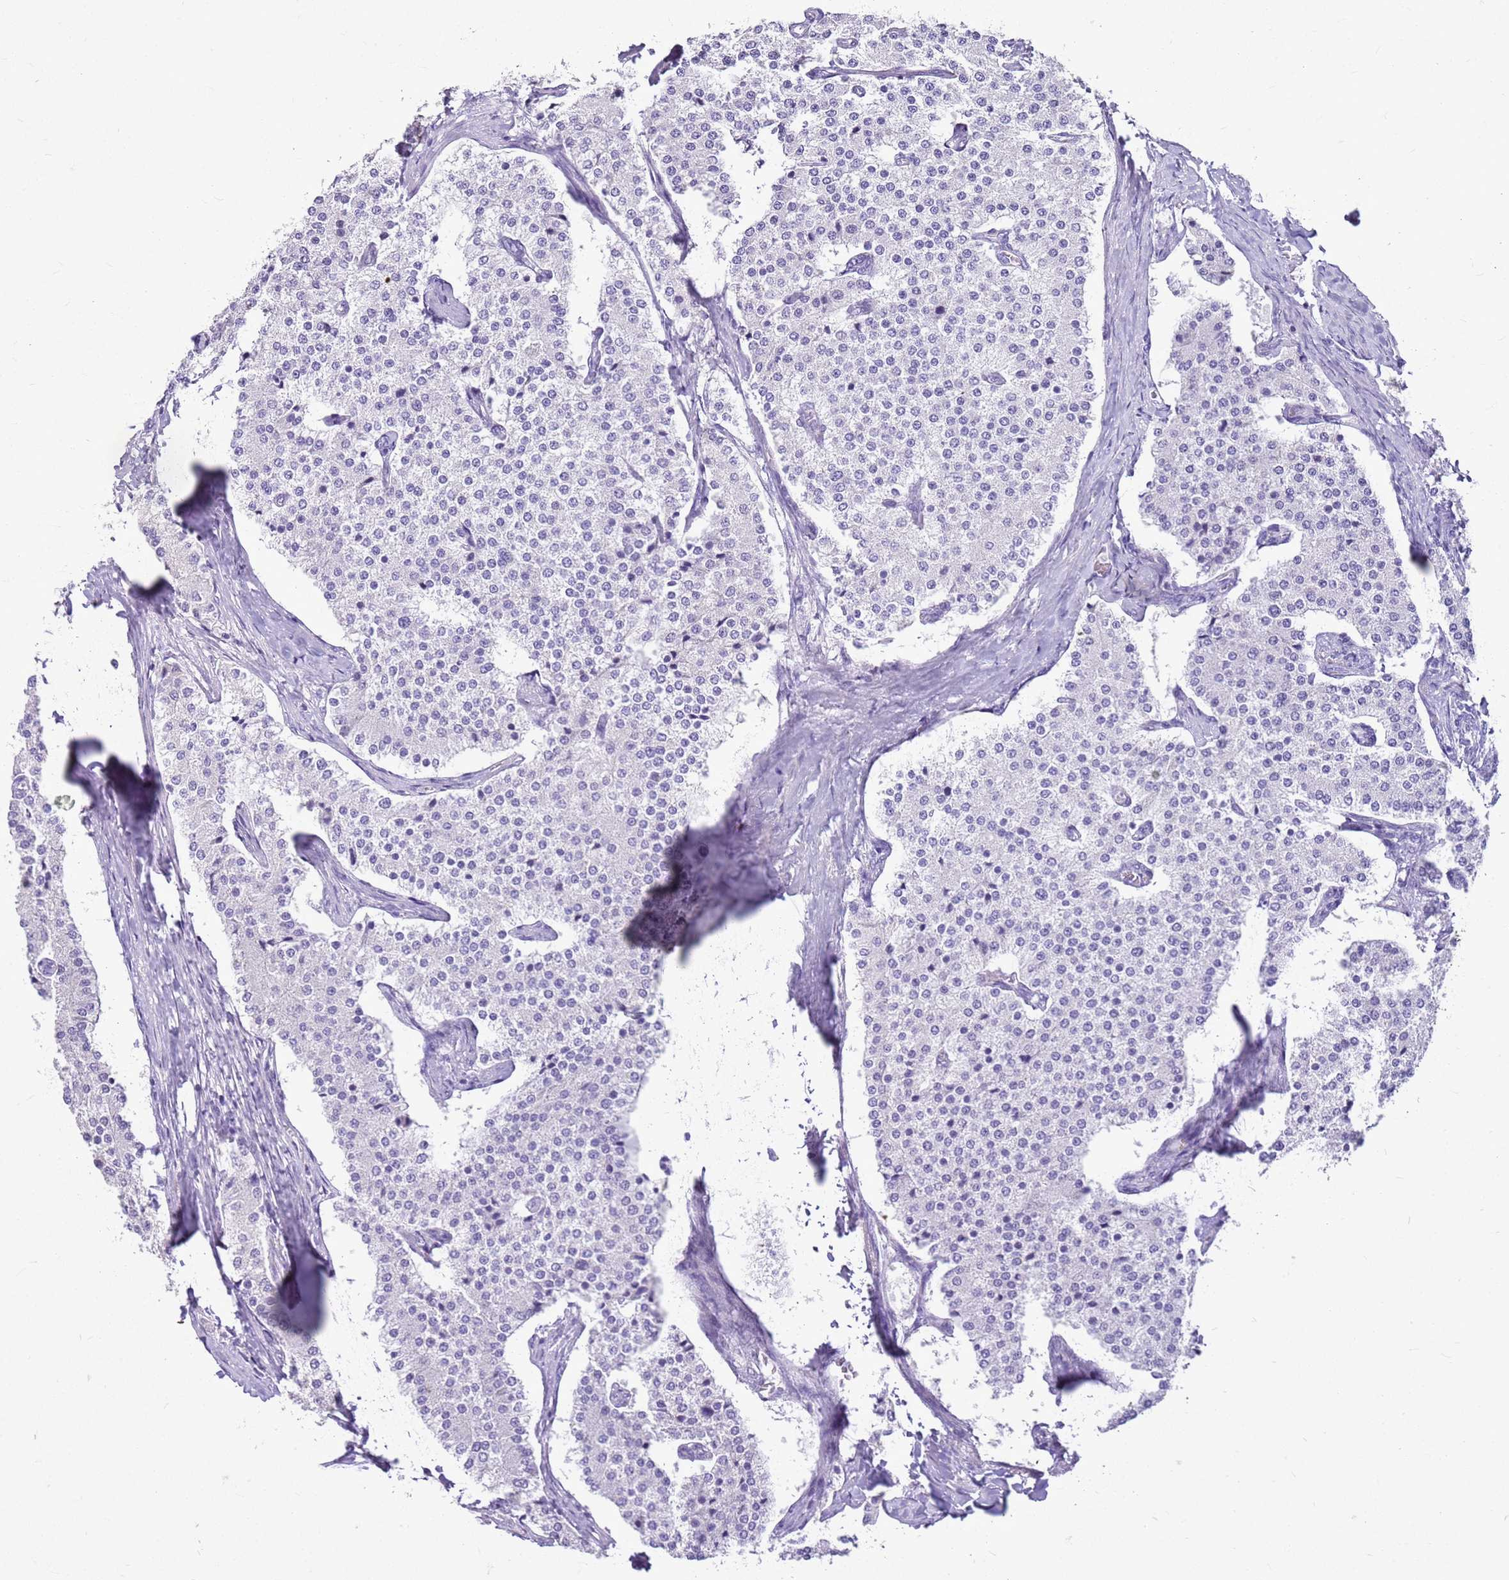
{"staining": {"intensity": "negative", "quantity": "none", "location": "none"}, "tissue": "carcinoid", "cell_type": "Tumor cells", "image_type": "cancer", "snomed": [{"axis": "morphology", "description": "Carcinoid, malignant, NOS"}, {"axis": "topography", "description": "Colon"}], "caption": "IHC of carcinoid shows no expression in tumor cells.", "gene": "FABP2", "patient": {"sex": "female", "age": 52}}